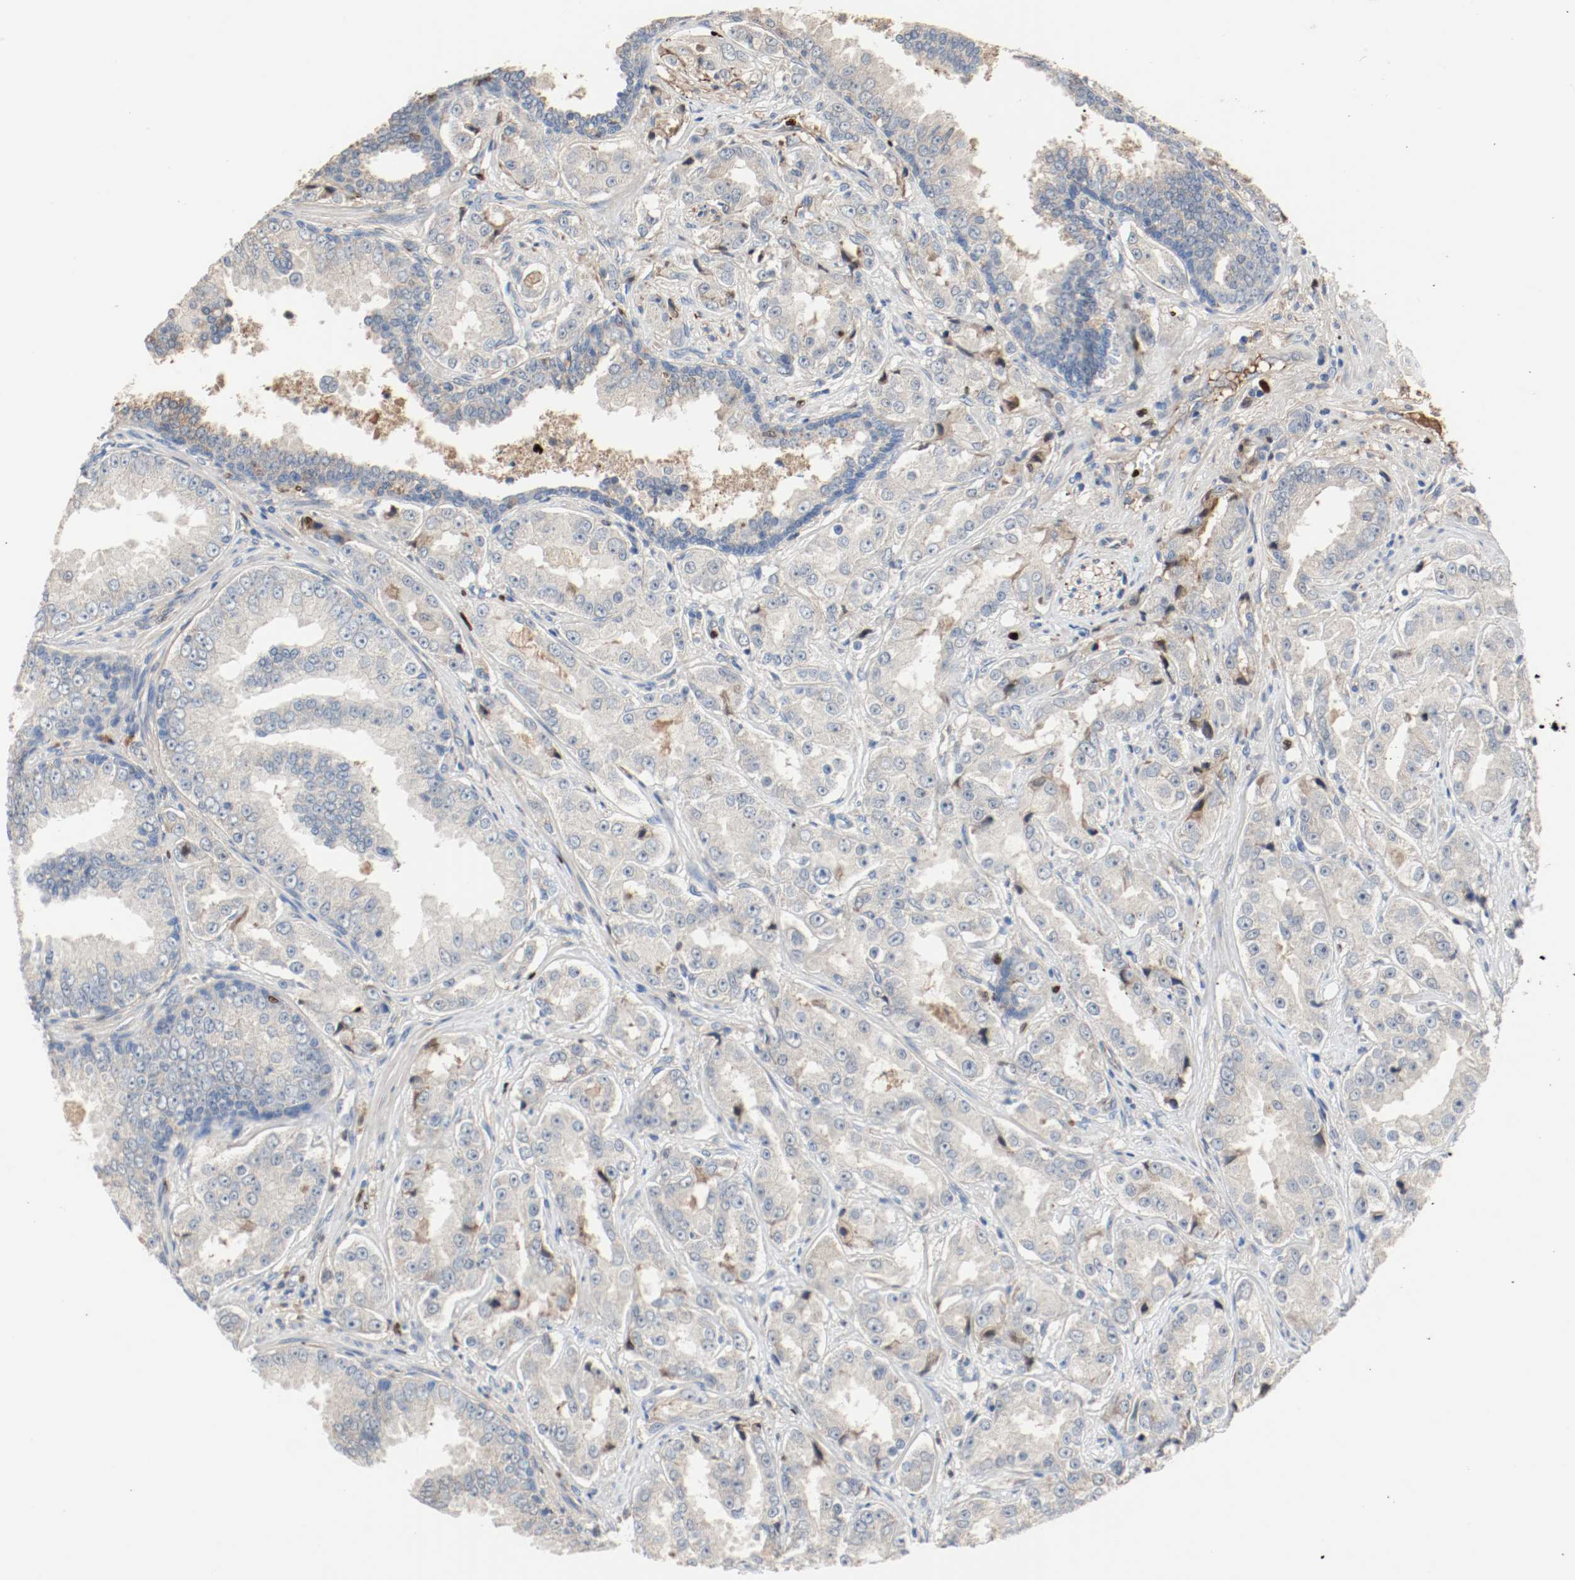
{"staining": {"intensity": "negative", "quantity": "none", "location": "none"}, "tissue": "prostate cancer", "cell_type": "Tumor cells", "image_type": "cancer", "snomed": [{"axis": "morphology", "description": "Adenocarcinoma, High grade"}, {"axis": "topography", "description": "Prostate"}], "caption": "The micrograph demonstrates no staining of tumor cells in prostate adenocarcinoma (high-grade). (DAB immunohistochemistry (IHC), high magnification).", "gene": "BLK", "patient": {"sex": "male", "age": 73}}